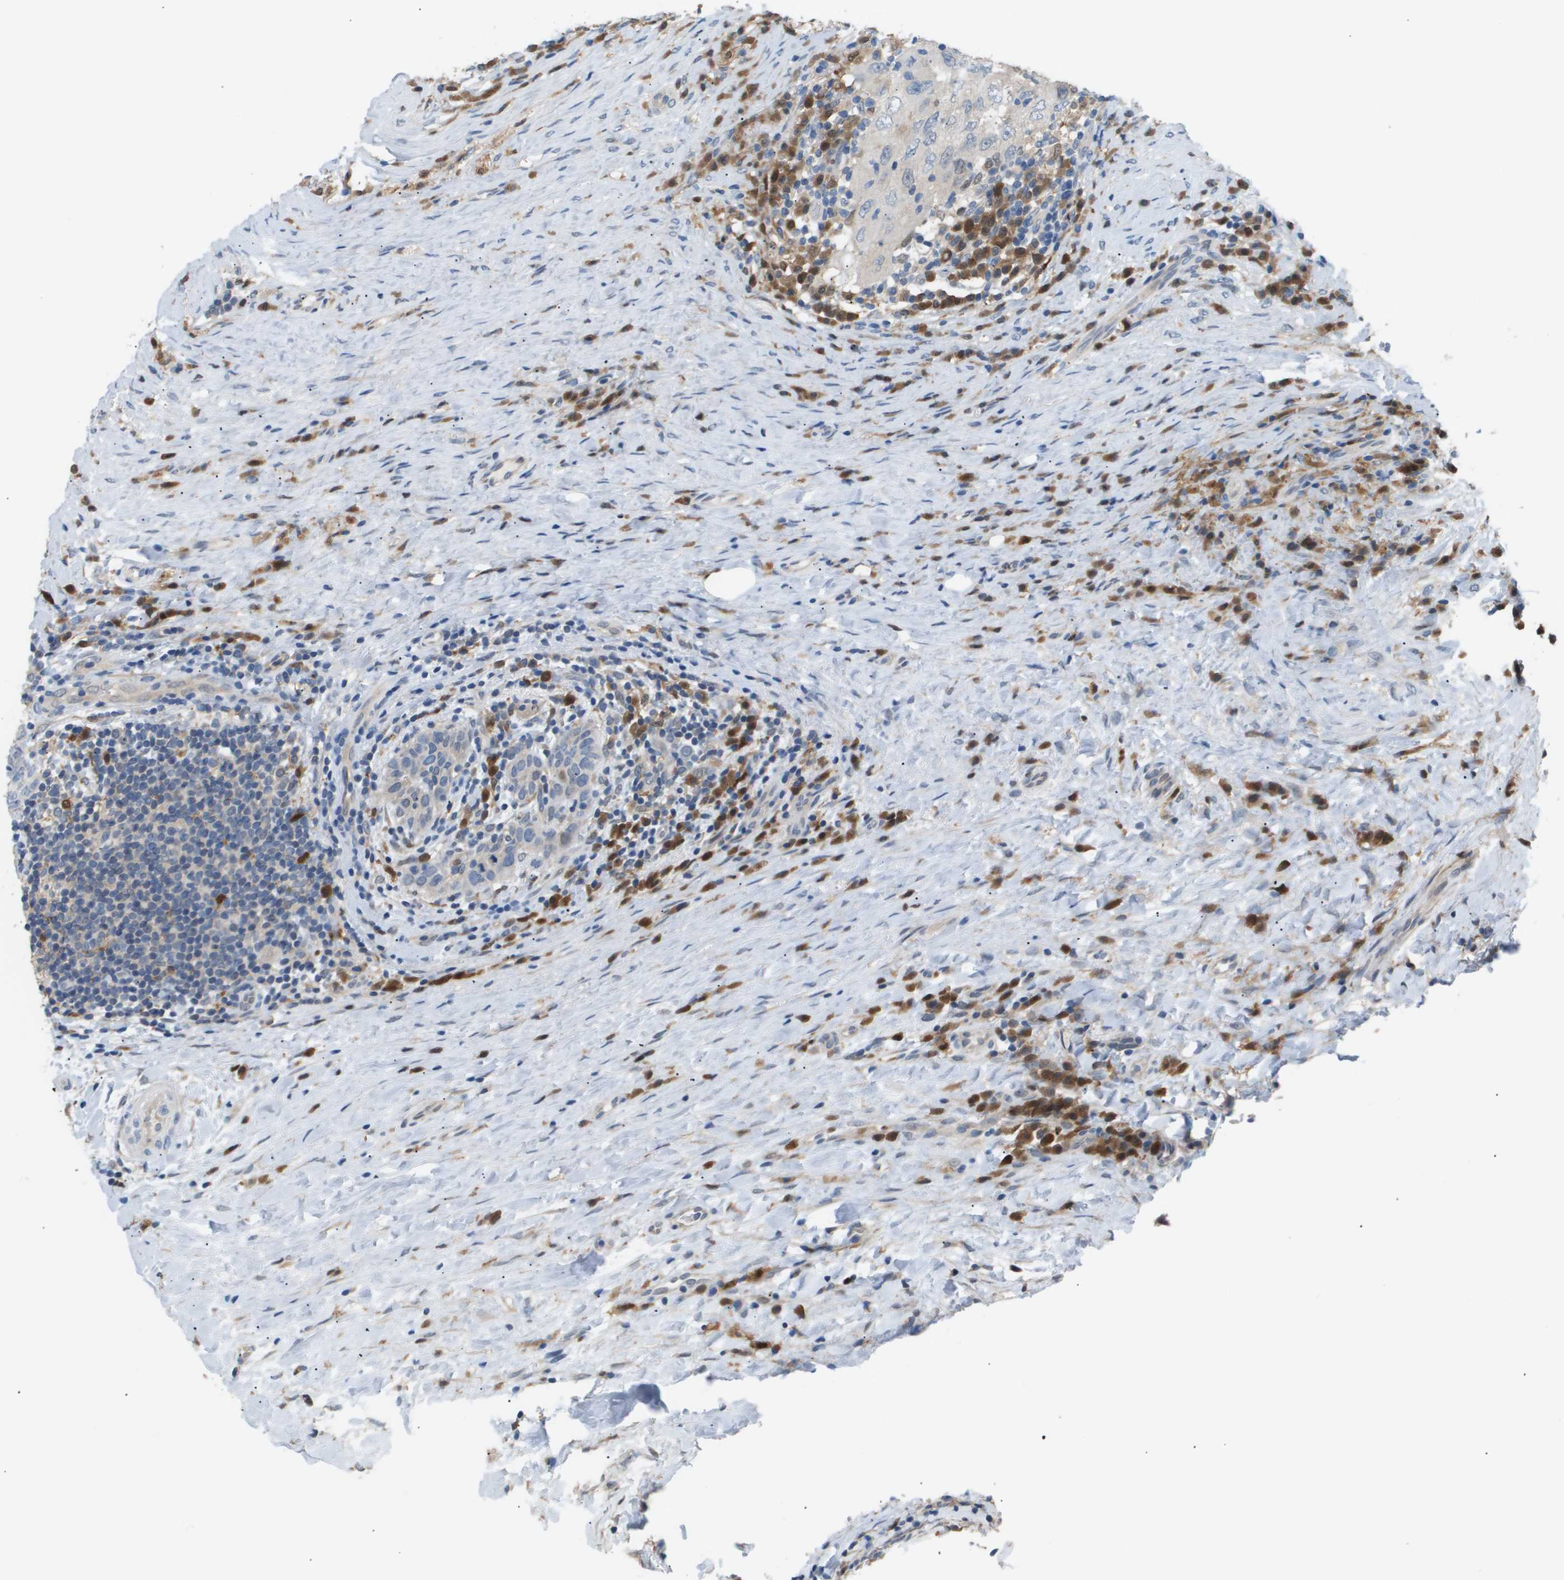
{"staining": {"intensity": "weak", "quantity": "<25%", "location": "cytoplasmic/membranous"}, "tissue": "breast cancer", "cell_type": "Tumor cells", "image_type": "cancer", "snomed": [{"axis": "morphology", "description": "Duct carcinoma"}, {"axis": "topography", "description": "Breast"}], "caption": "Tumor cells show no significant staining in breast cancer. The staining was performed using DAB (3,3'-diaminobenzidine) to visualize the protein expression in brown, while the nuclei were stained in blue with hematoxylin (Magnification: 20x).", "gene": "AKR1A1", "patient": {"sex": "female", "age": 37}}